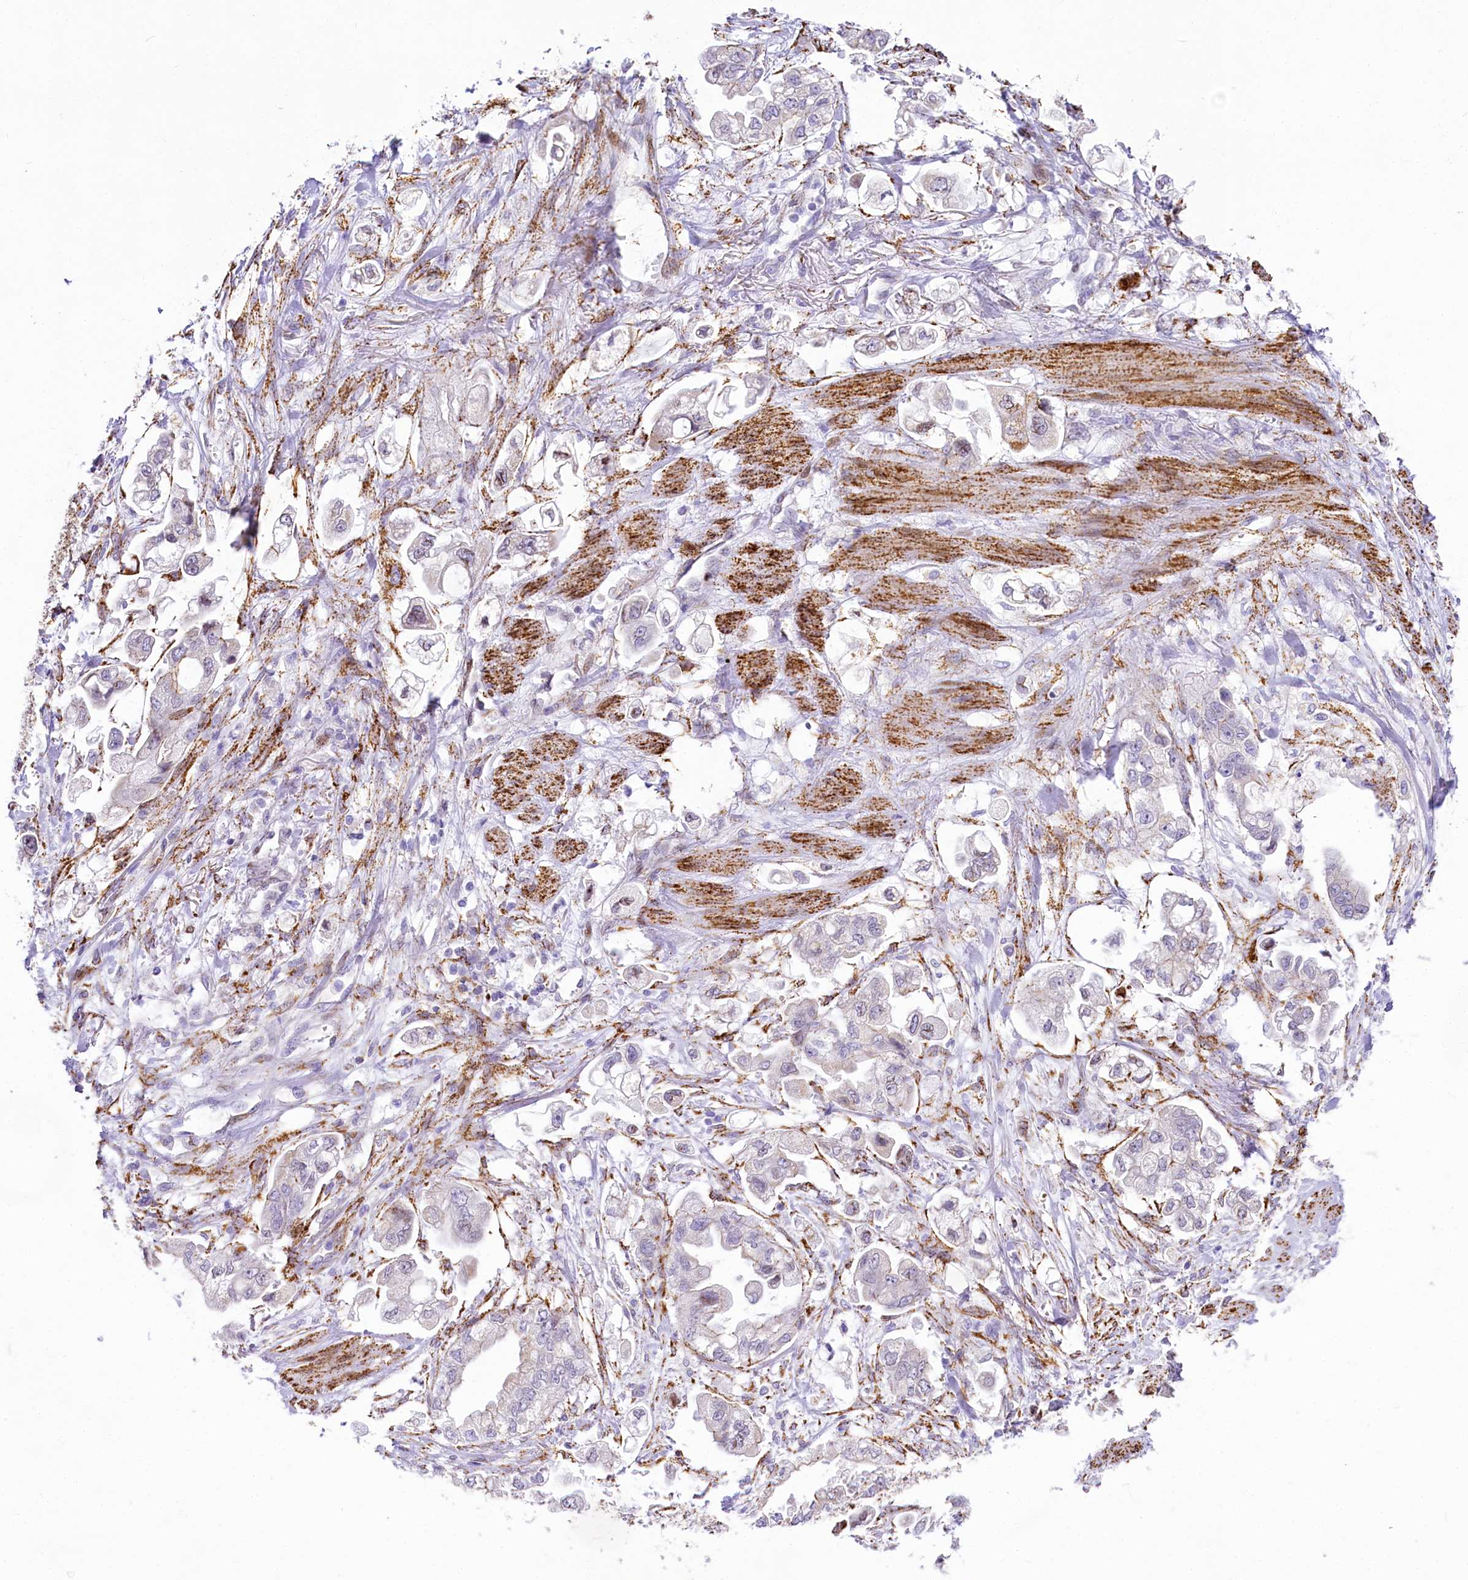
{"staining": {"intensity": "negative", "quantity": "none", "location": "none"}, "tissue": "stomach cancer", "cell_type": "Tumor cells", "image_type": "cancer", "snomed": [{"axis": "morphology", "description": "Adenocarcinoma, NOS"}, {"axis": "topography", "description": "Stomach"}], "caption": "The histopathology image reveals no staining of tumor cells in stomach cancer.", "gene": "PPIP5K2", "patient": {"sex": "male", "age": 62}}